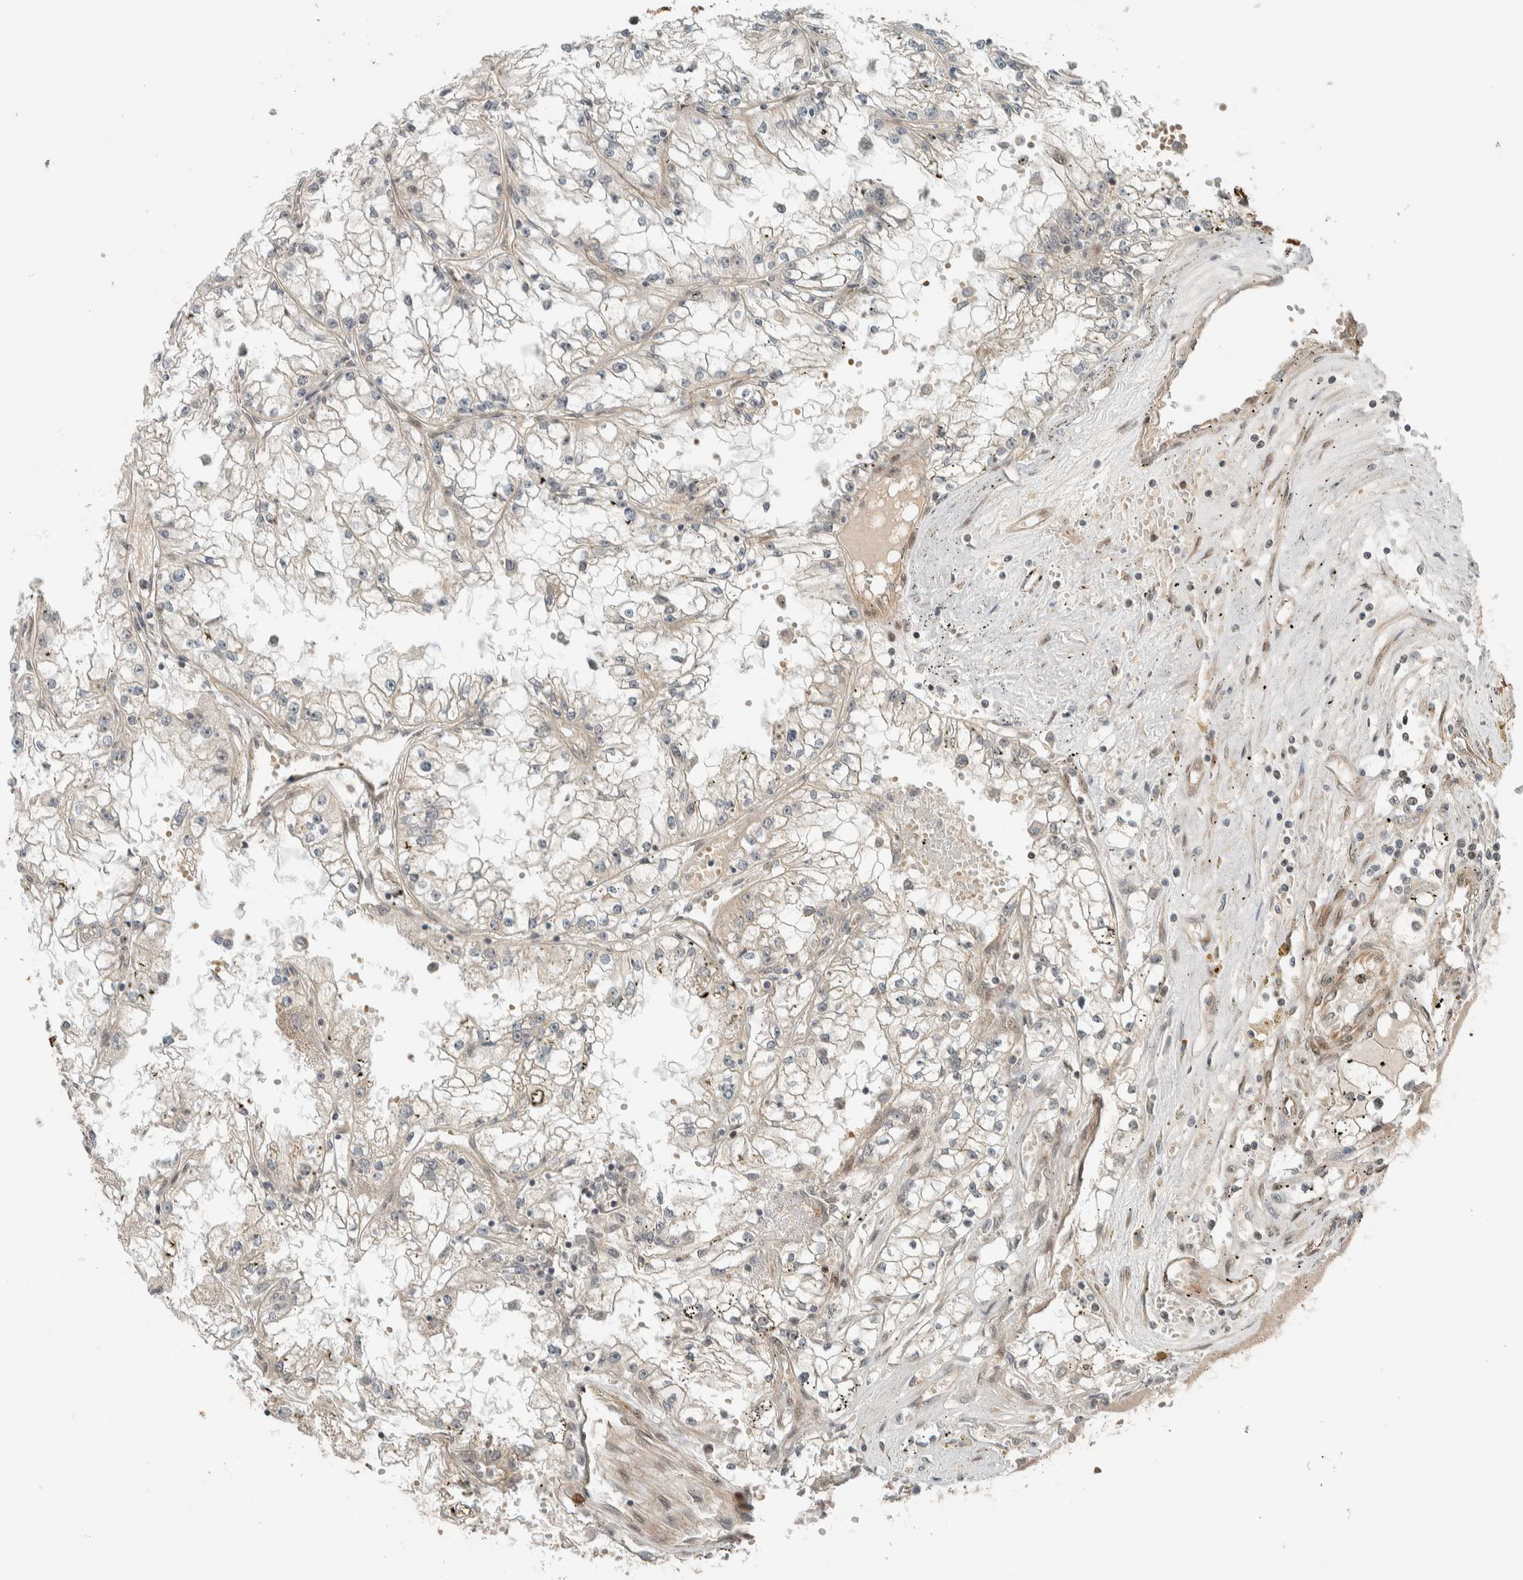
{"staining": {"intensity": "negative", "quantity": "none", "location": "none"}, "tissue": "renal cancer", "cell_type": "Tumor cells", "image_type": "cancer", "snomed": [{"axis": "morphology", "description": "Adenocarcinoma, NOS"}, {"axis": "topography", "description": "Kidney"}], "caption": "DAB (3,3'-diaminobenzidine) immunohistochemical staining of human renal adenocarcinoma displays no significant staining in tumor cells.", "gene": "STXBP4", "patient": {"sex": "male", "age": 56}}